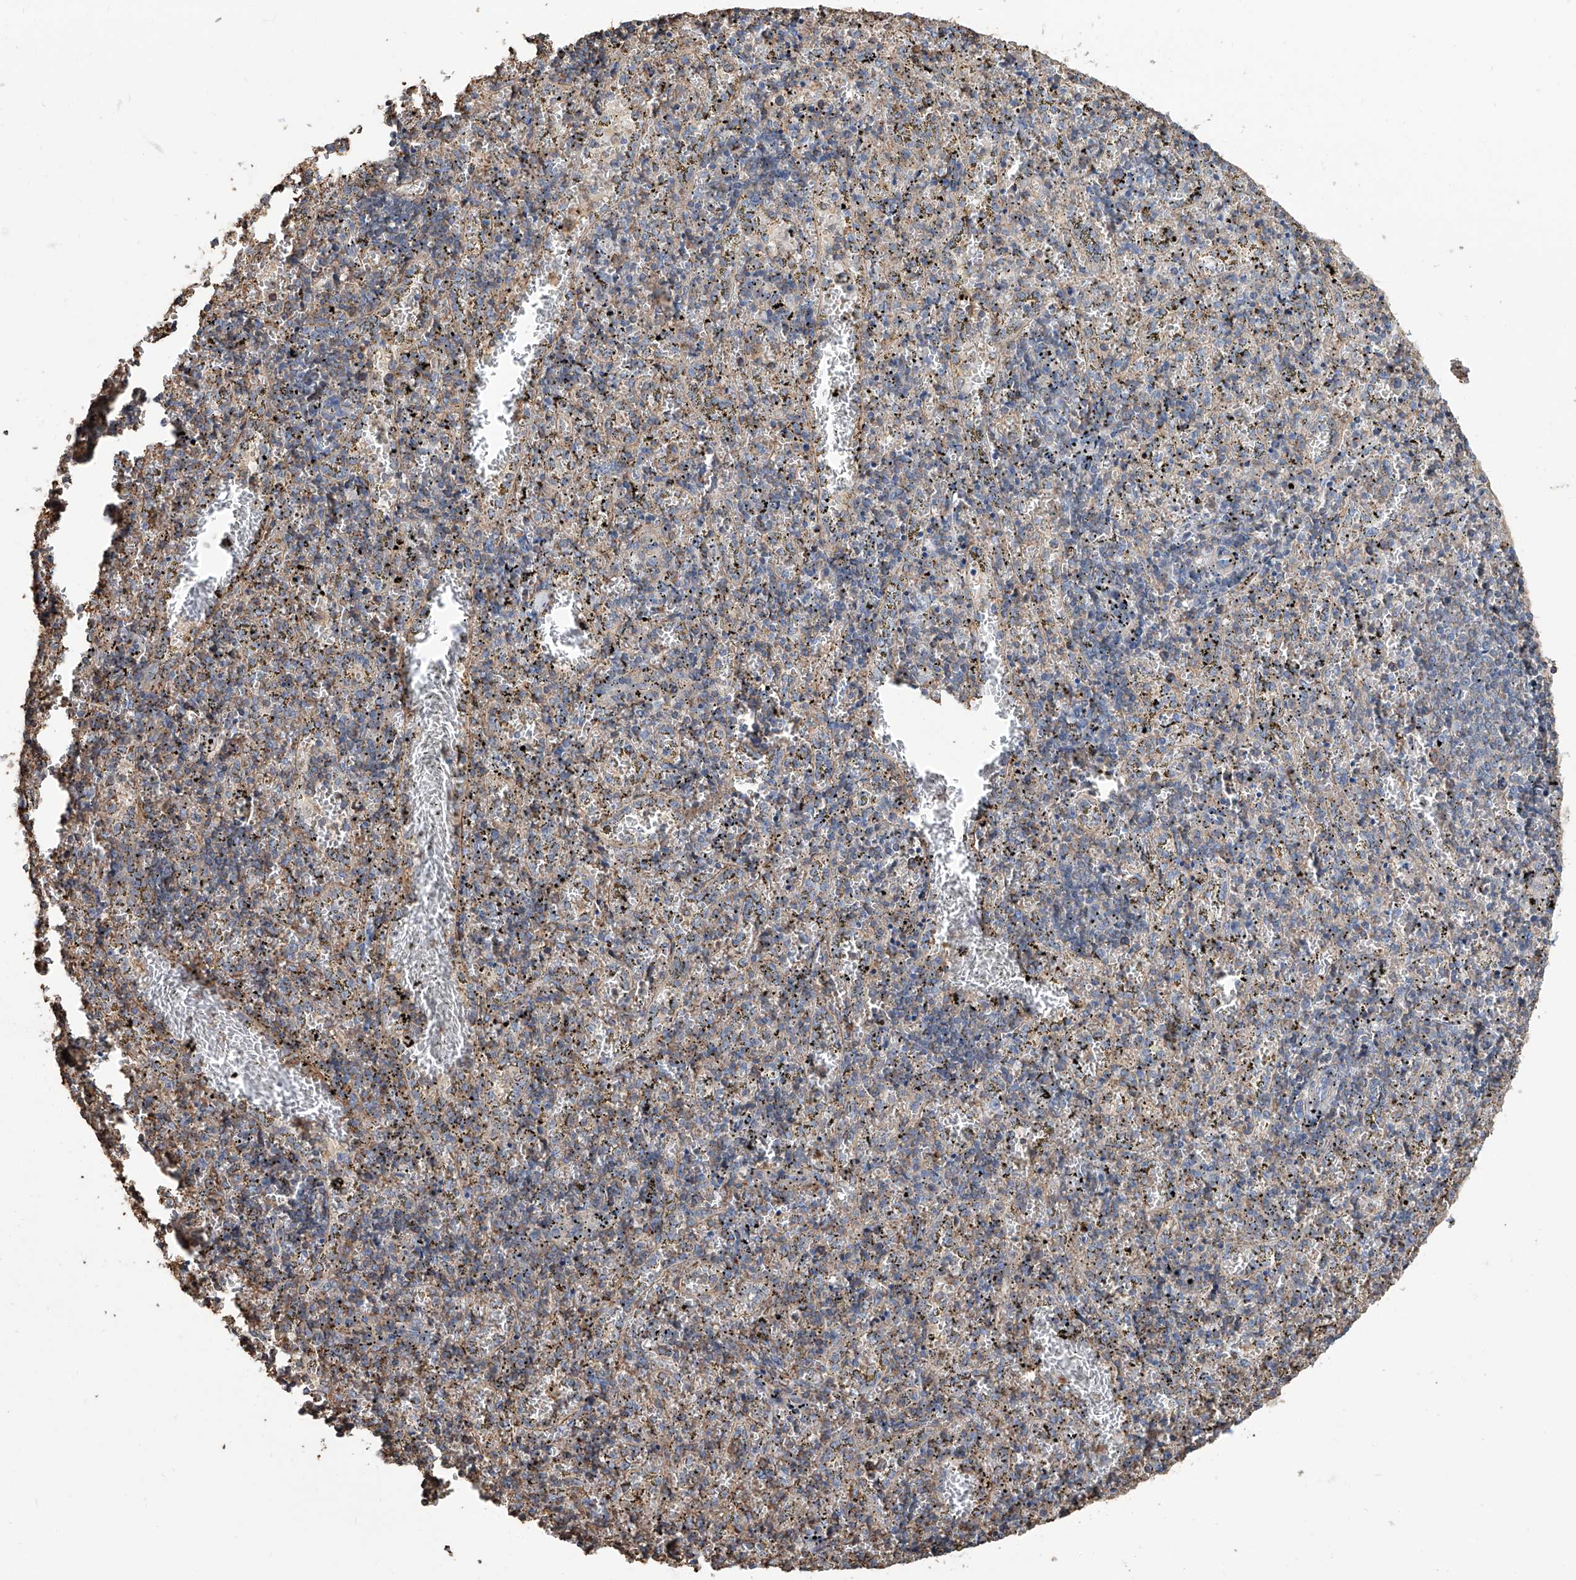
{"staining": {"intensity": "weak", "quantity": "<25%", "location": "cytoplasmic/membranous"}, "tissue": "spleen", "cell_type": "Cells in red pulp", "image_type": "normal", "snomed": [{"axis": "morphology", "description": "Normal tissue, NOS"}, {"axis": "topography", "description": "Spleen"}], "caption": "This photomicrograph is of unremarkable spleen stained with IHC to label a protein in brown with the nuclei are counter-stained blue. There is no staining in cells in red pulp.", "gene": "PIEZO2", "patient": {"sex": "male", "age": 11}}